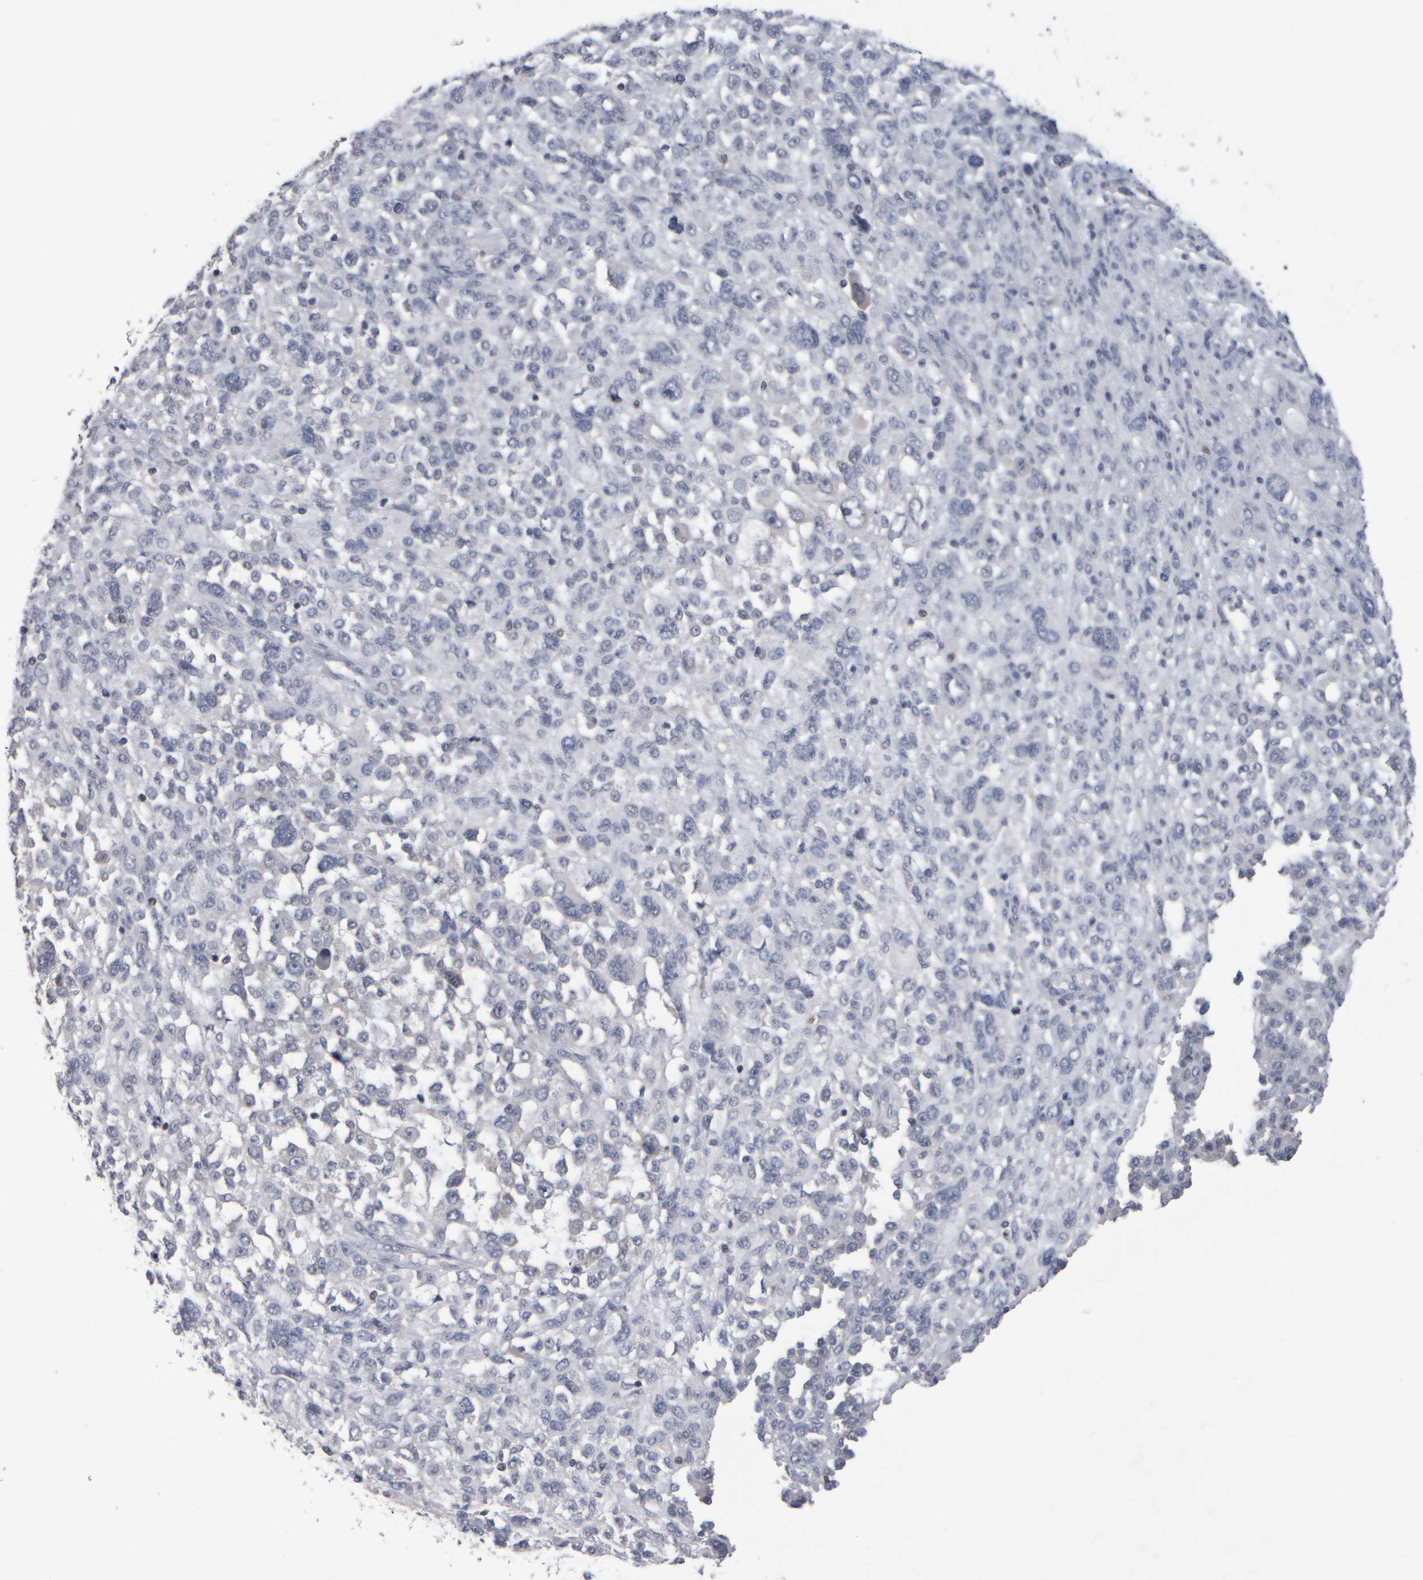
{"staining": {"intensity": "negative", "quantity": "none", "location": "none"}, "tissue": "melanoma", "cell_type": "Tumor cells", "image_type": "cancer", "snomed": [{"axis": "morphology", "description": "Malignant melanoma, NOS"}, {"axis": "topography", "description": "Skin"}], "caption": "Photomicrograph shows no significant protein staining in tumor cells of melanoma.", "gene": "EPHX2", "patient": {"sex": "female", "age": 55}}